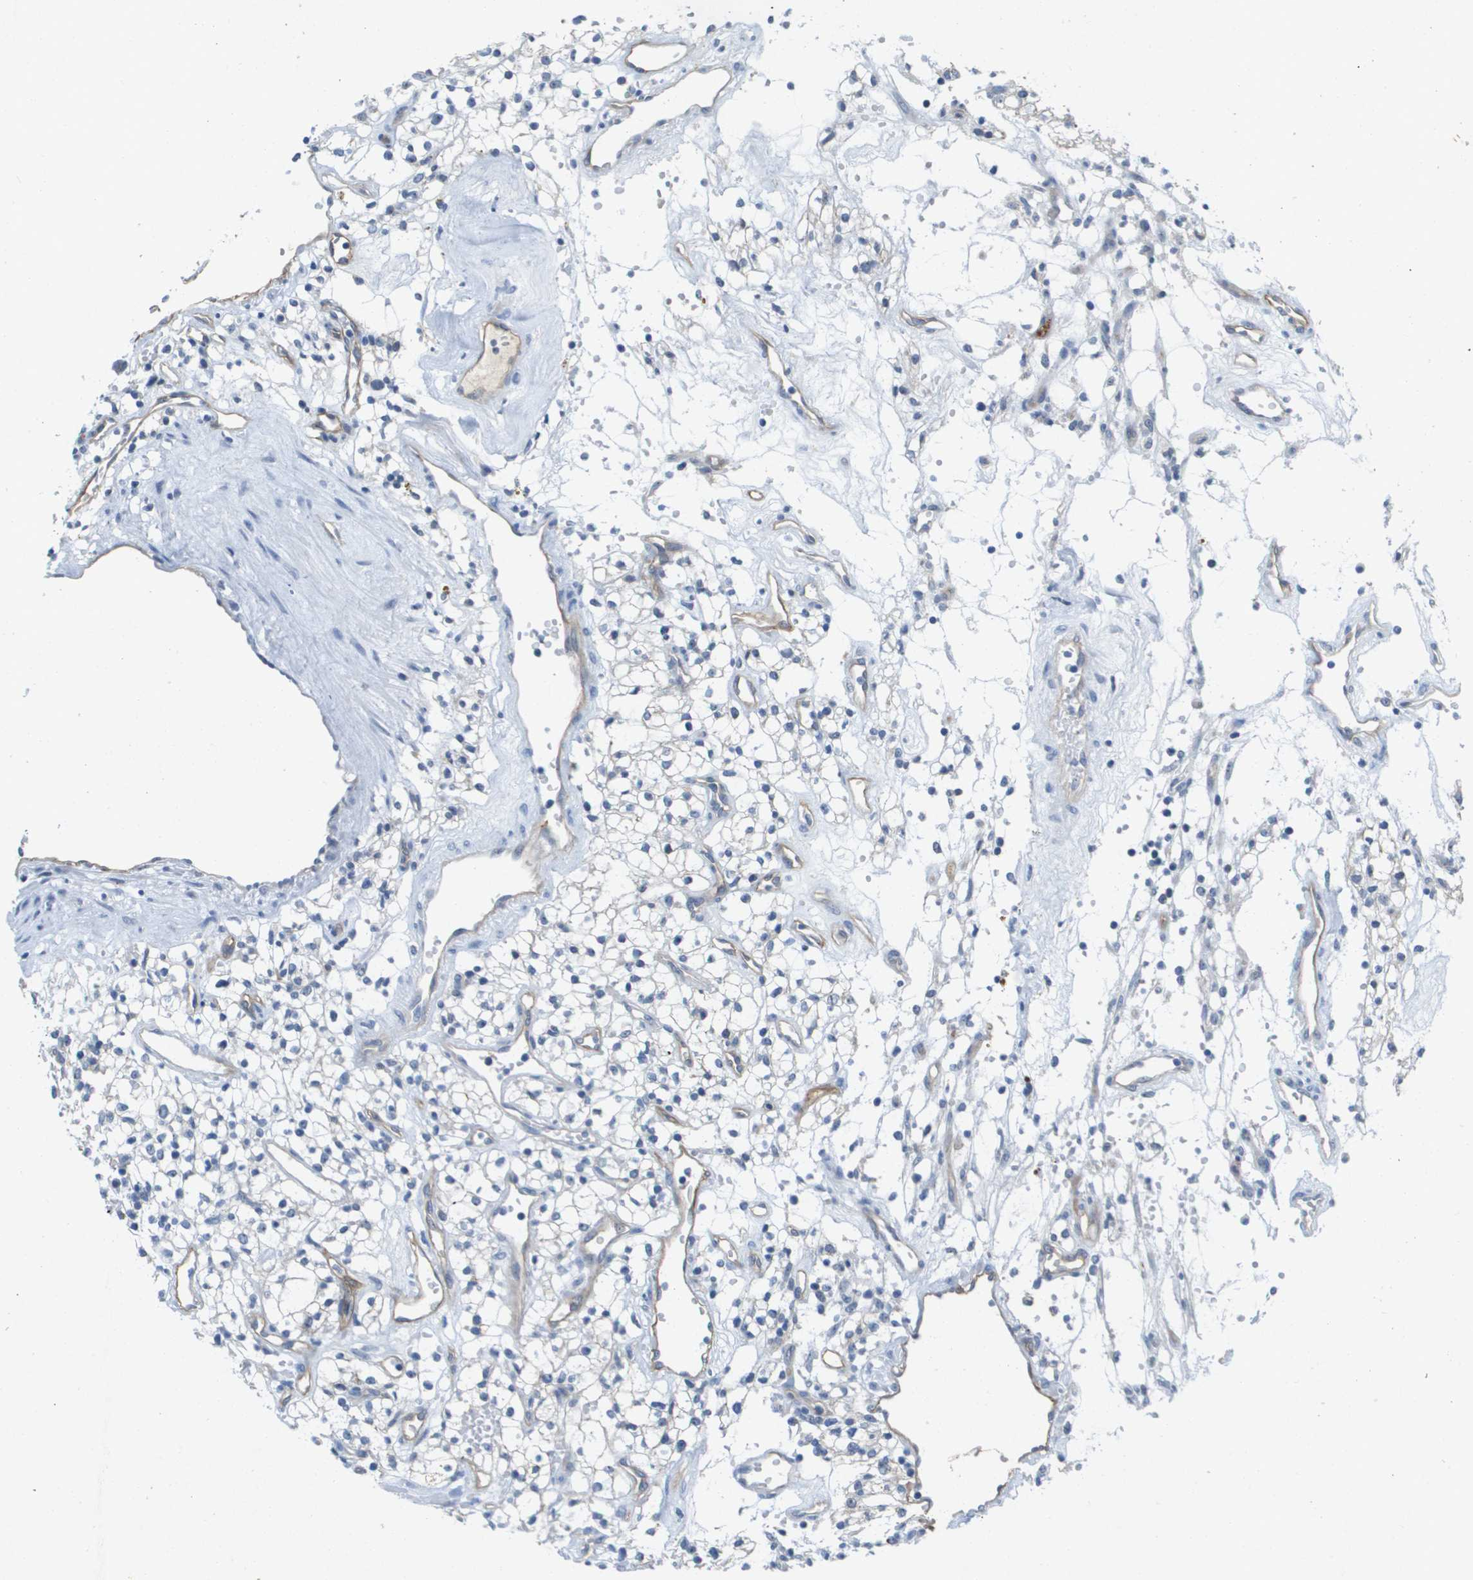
{"staining": {"intensity": "weak", "quantity": "<25%", "location": "cytoplasmic/membranous"}, "tissue": "renal cancer", "cell_type": "Tumor cells", "image_type": "cancer", "snomed": [{"axis": "morphology", "description": "Adenocarcinoma, NOS"}, {"axis": "topography", "description": "Kidney"}], "caption": "This is an immunohistochemistry photomicrograph of renal cancer (adenocarcinoma). There is no staining in tumor cells.", "gene": "ITGA6", "patient": {"sex": "male", "age": 59}}